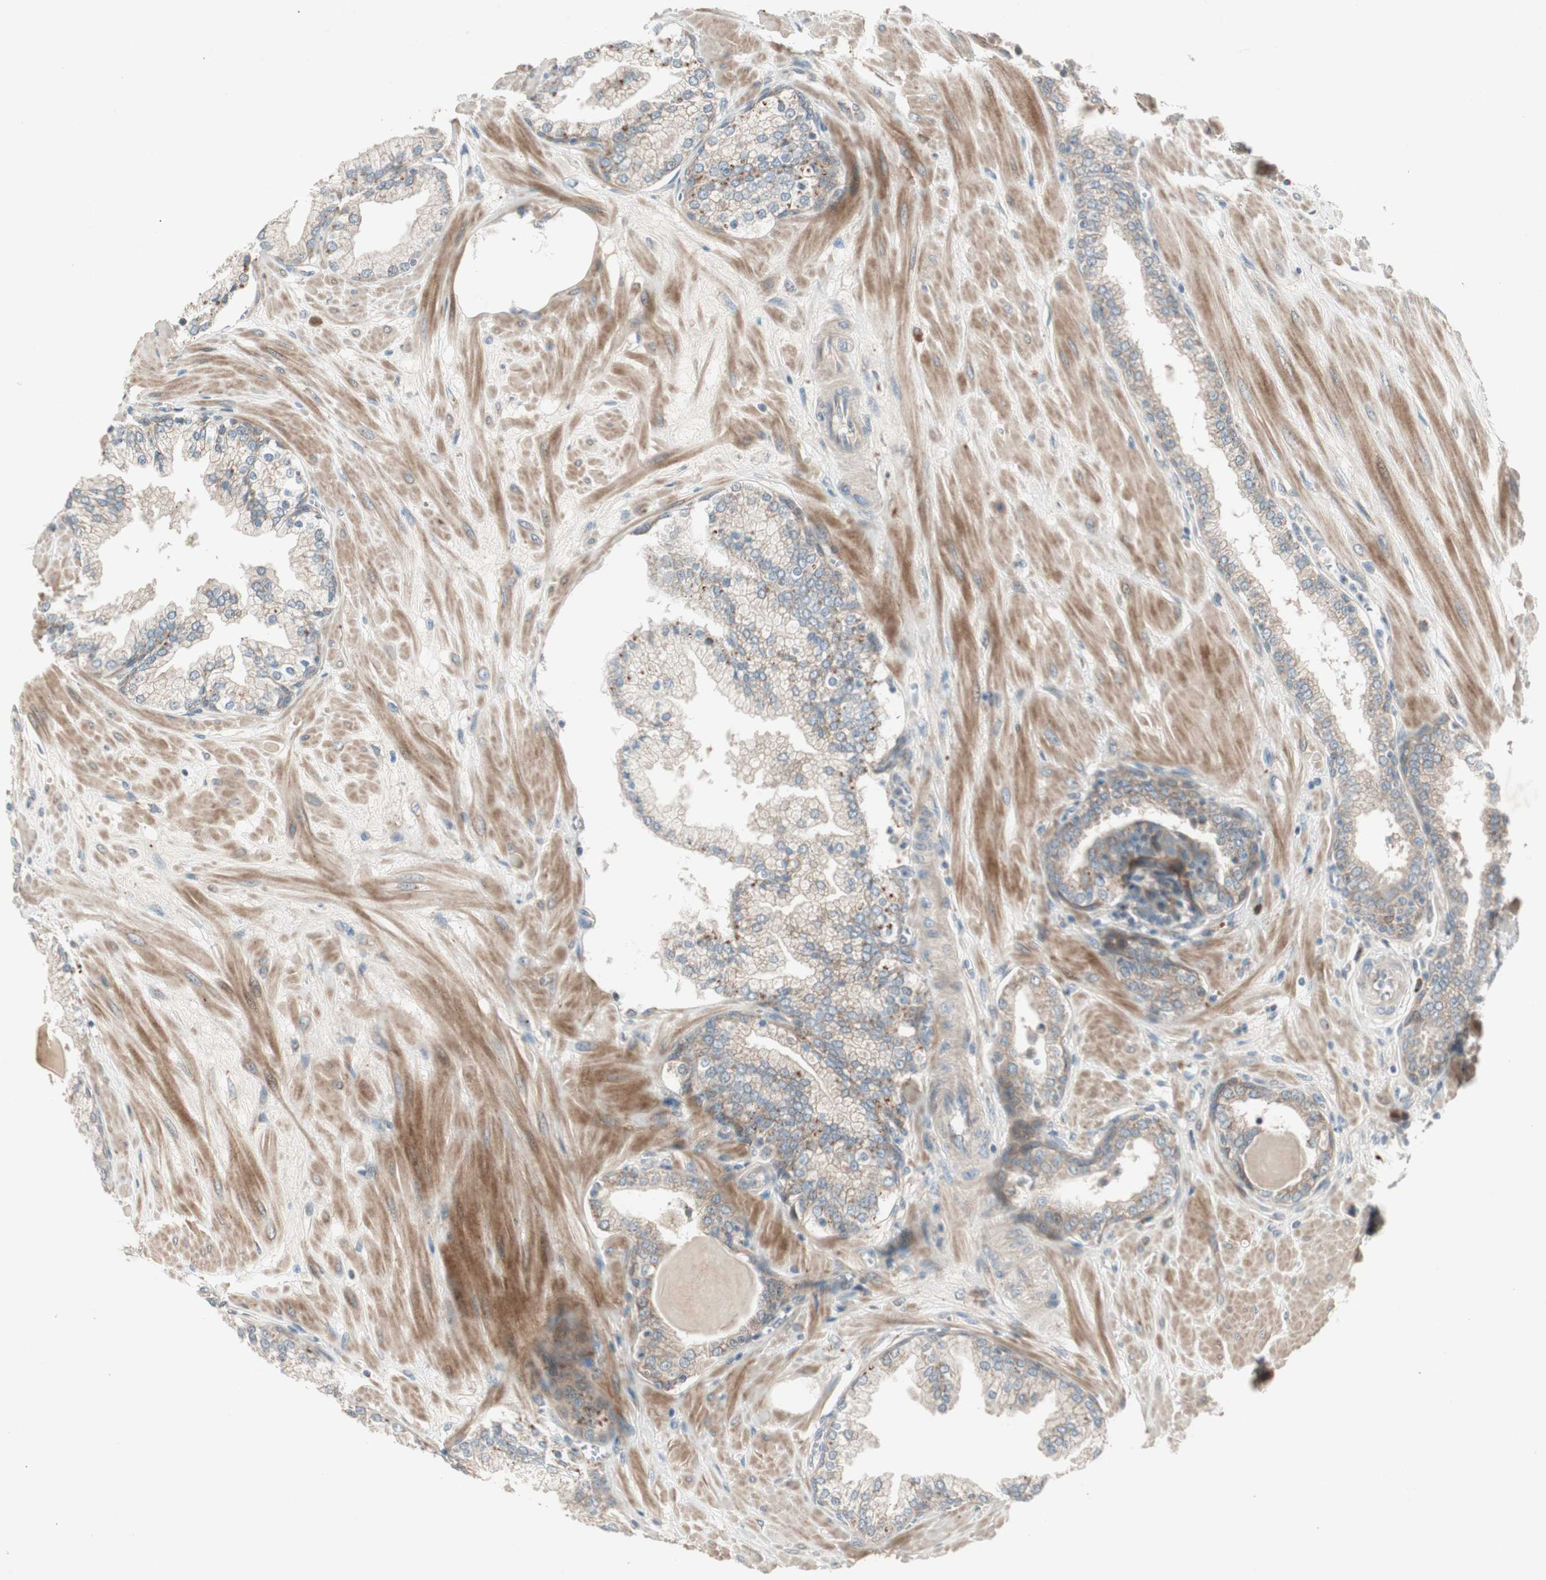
{"staining": {"intensity": "moderate", "quantity": ">75%", "location": "cytoplasmic/membranous"}, "tissue": "prostate", "cell_type": "Glandular cells", "image_type": "normal", "snomed": [{"axis": "morphology", "description": "Normal tissue, NOS"}, {"axis": "topography", "description": "Prostate"}], "caption": "Immunohistochemical staining of benign prostate displays moderate cytoplasmic/membranous protein staining in approximately >75% of glandular cells.", "gene": "APOO", "patient": {"sex": "male", "age": 51}}